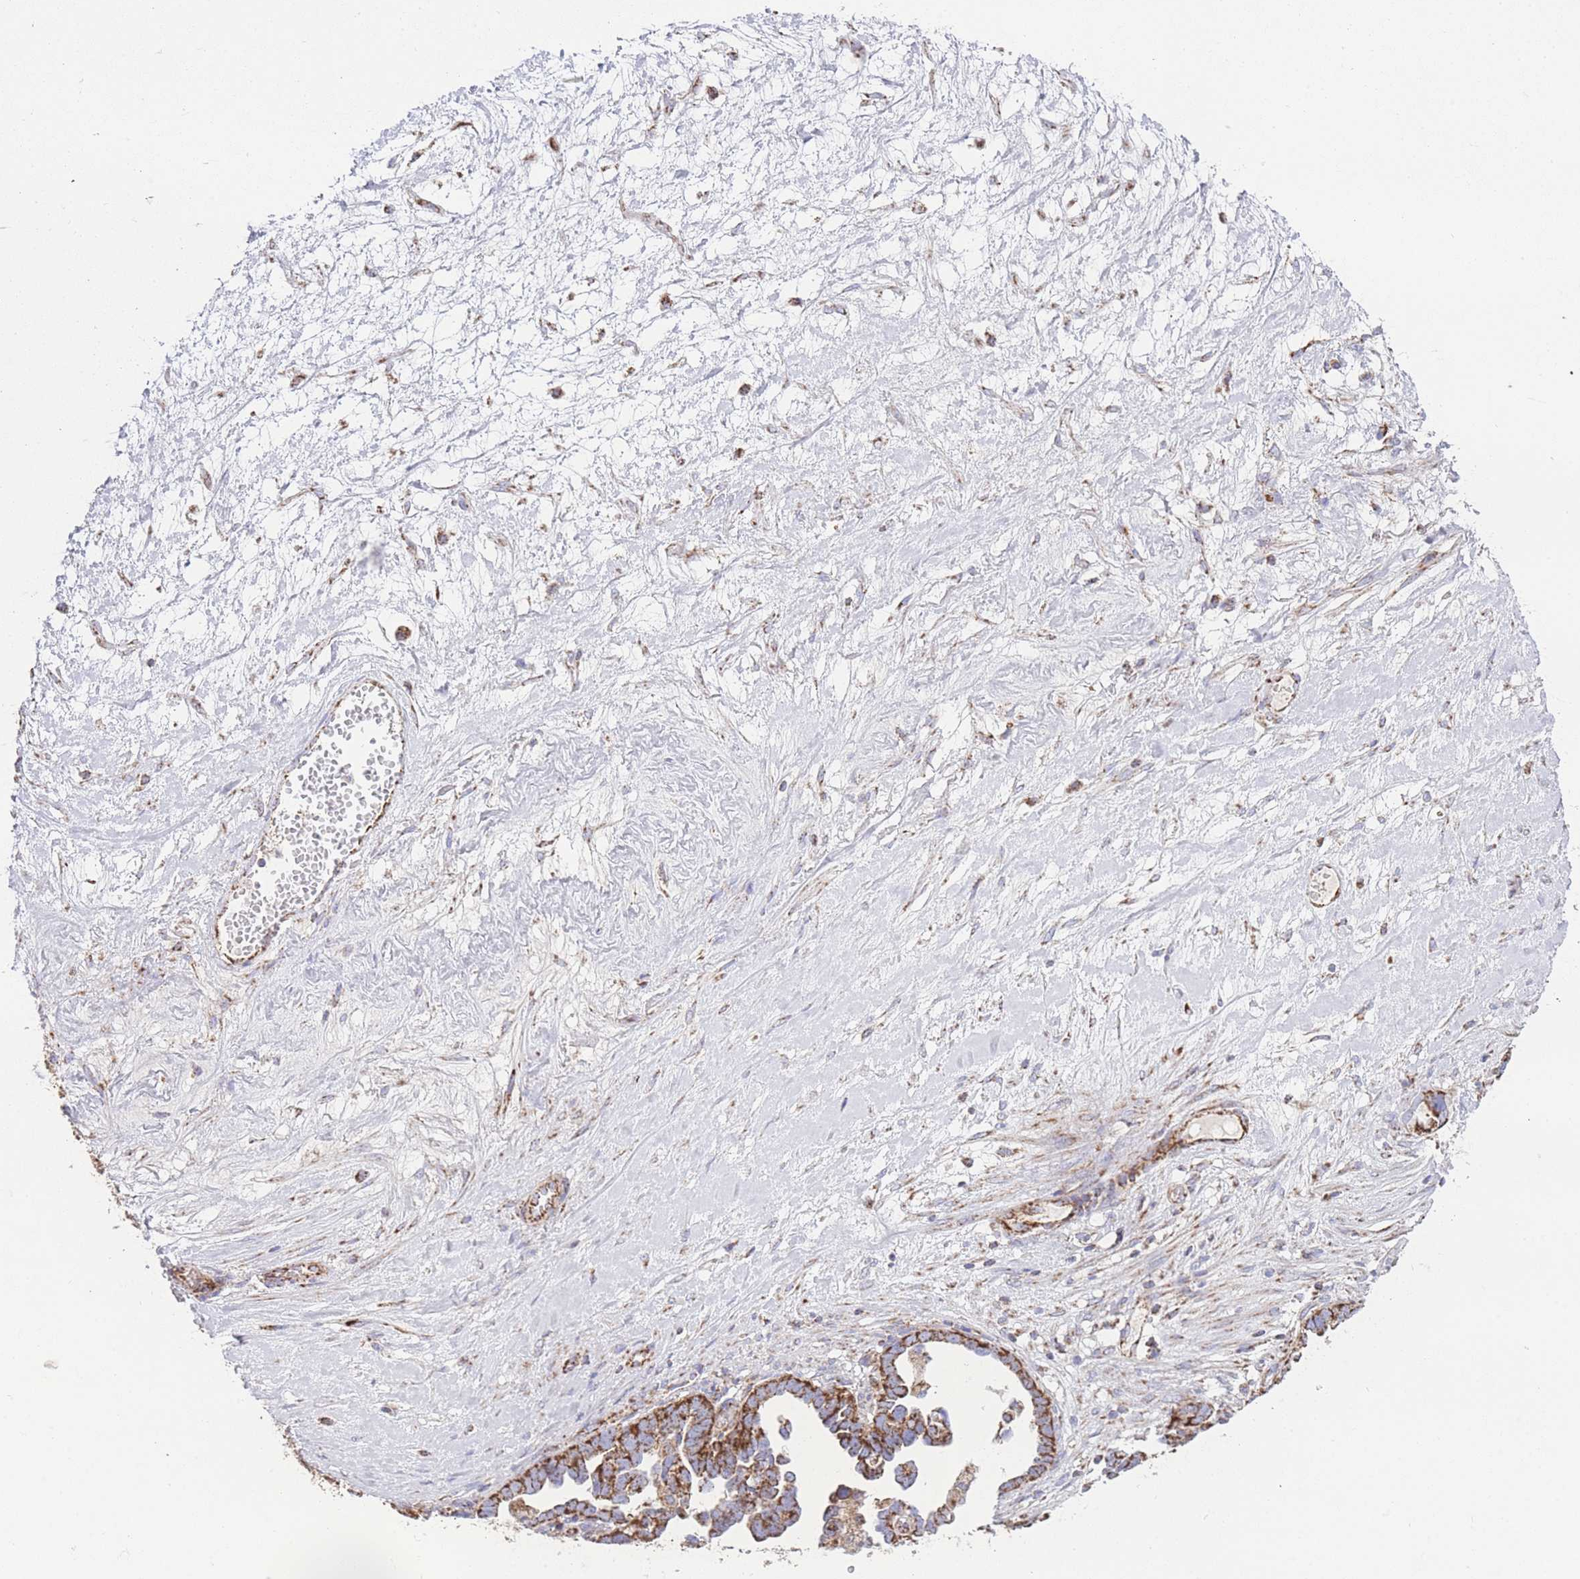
{"staining": {"intensity": "strong", "quantity": ">75%", "location": "cytoplasmic/membranous"}, "tissue": "ovarian cancer", "cell_type": "Tumor cells", "image_type": "cancer", "snomed": [{"axis": "morphology", "description": "Cystadenocarcinoma, serous, NOS"}, {"axis": "topography", "description": "Ovary"}], "caption": "Protein expression analysis of serous cystadenocarcinoma (ovarian) shows strong cytoplasmic/membranous positivity in about >75% of tumor cells.", "gene": "GSTM1", "patient": {"sex": "female", "age": 54}}